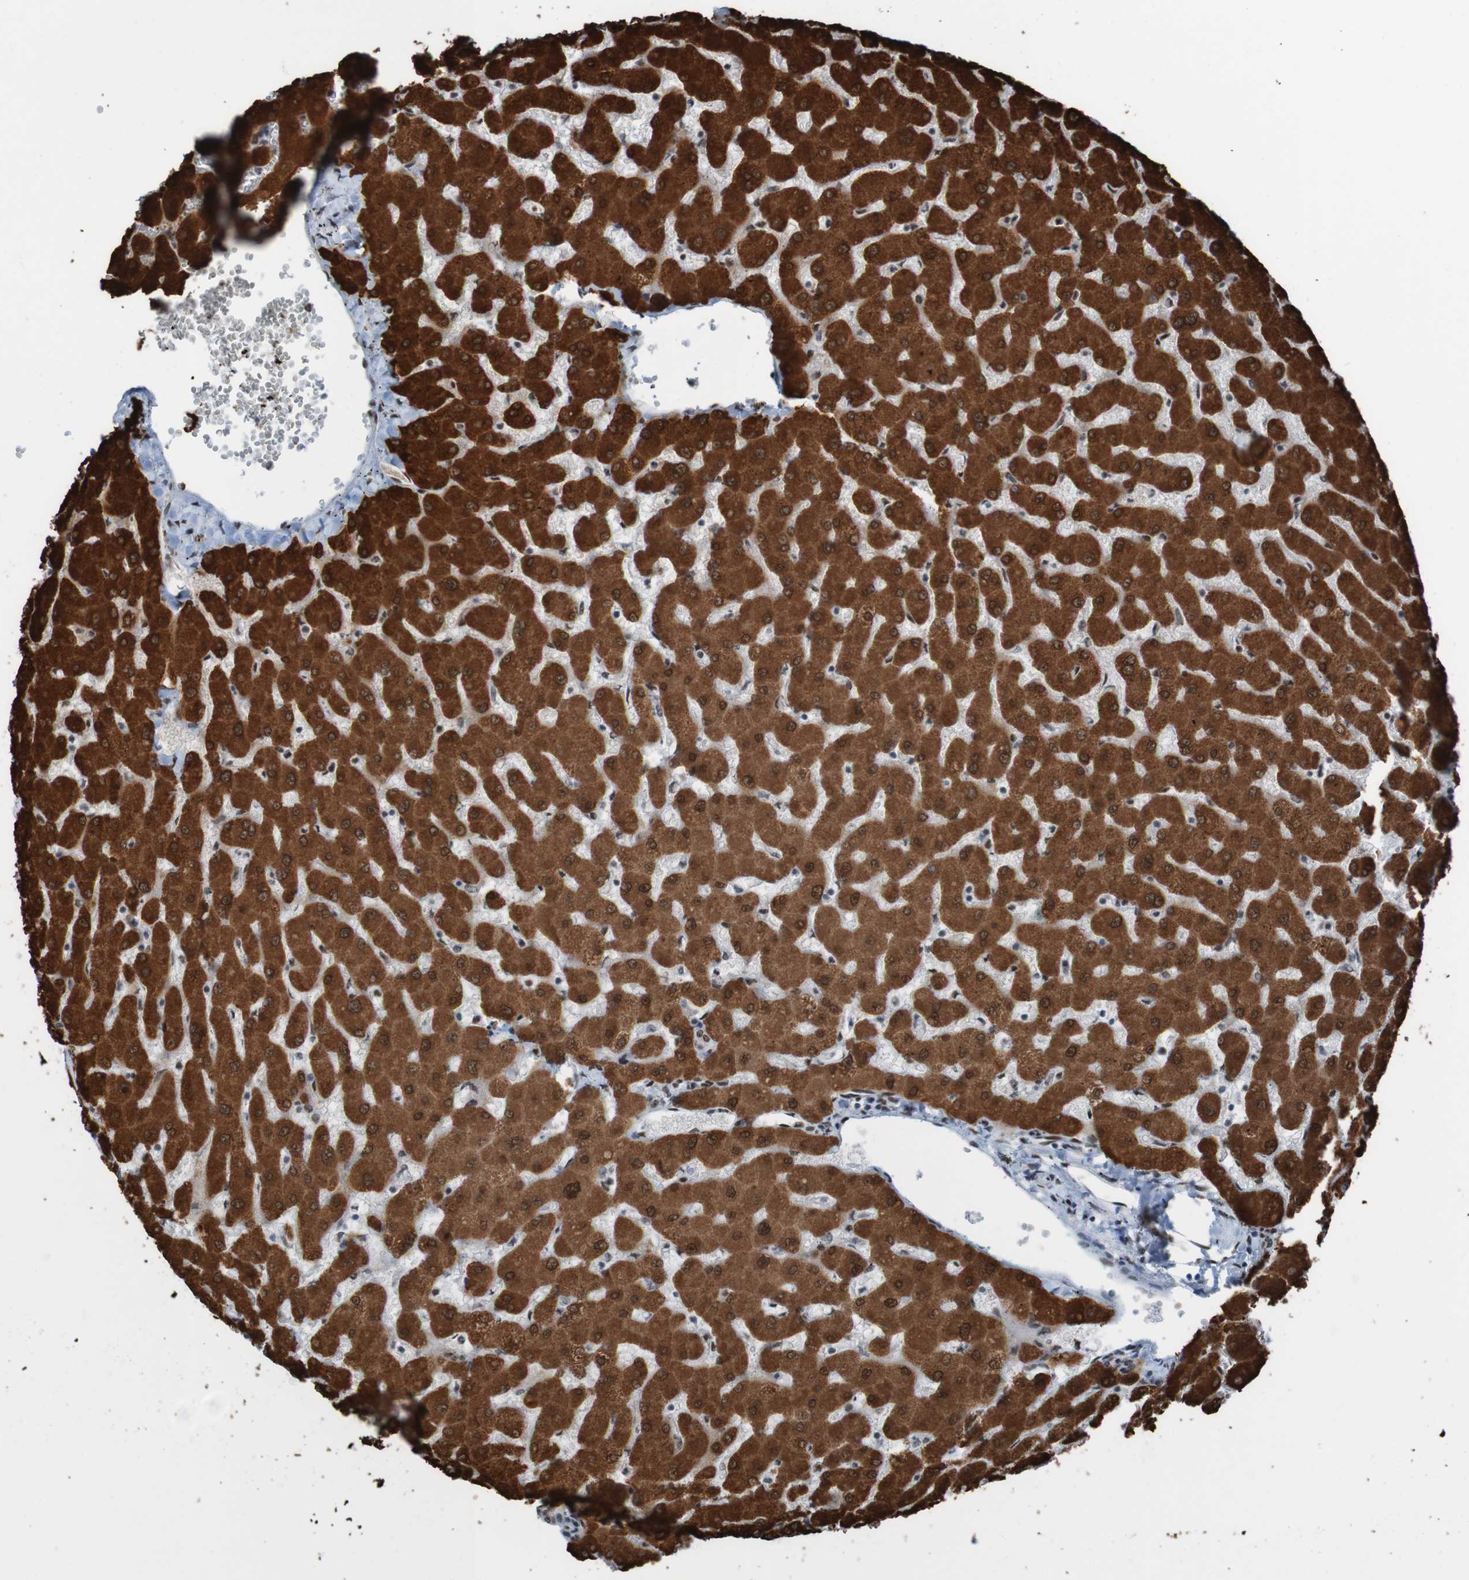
{"staining": {"intensity": "strong", "quantity": ">75%", "location": "cytoplasmic/membranous,nuclear"}, "tissue": "liver", "cell_type": "Cholangiocytes", "image_type": "normal", "snomed": [{"axis": "morphology", "description": "Normal tissue, NOS"}, {"axis": "topography", "description": "Liver"}], "caption": "Benign liver reveals strong cytoplasmic/membranous,nuclear positivity in about >75% of cholangiocytes.", "gene": "PHF2", "patient": {"sex": "female", "age": 63}}